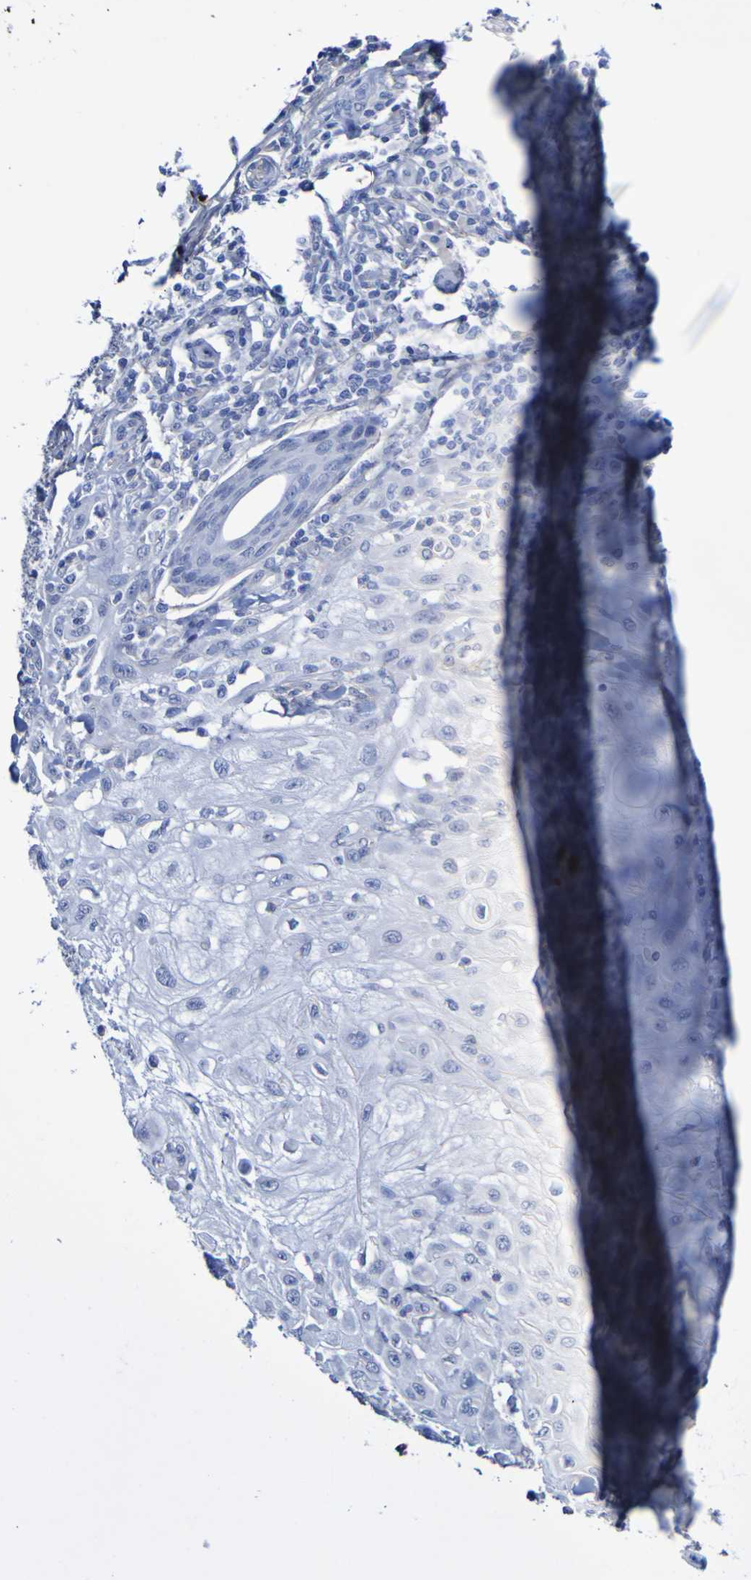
{"staining": {"intensity": "negative", "quantity": "none", "location": "none"}, "tissue": "skin cancer", "cell_type": "Tumor cells", "image_type": "cancer", "snomed": [{"axis": "morphology", "description": "Squamous cell carcinoma, NOS"}, {"axis": "topography", "description": "Skin"}], "caption": "Tumor cells show no significant staining in squamous cell carcinoma (skin).", "gene": "SGCB", "patient": {"sex": "male", "age": 24}}